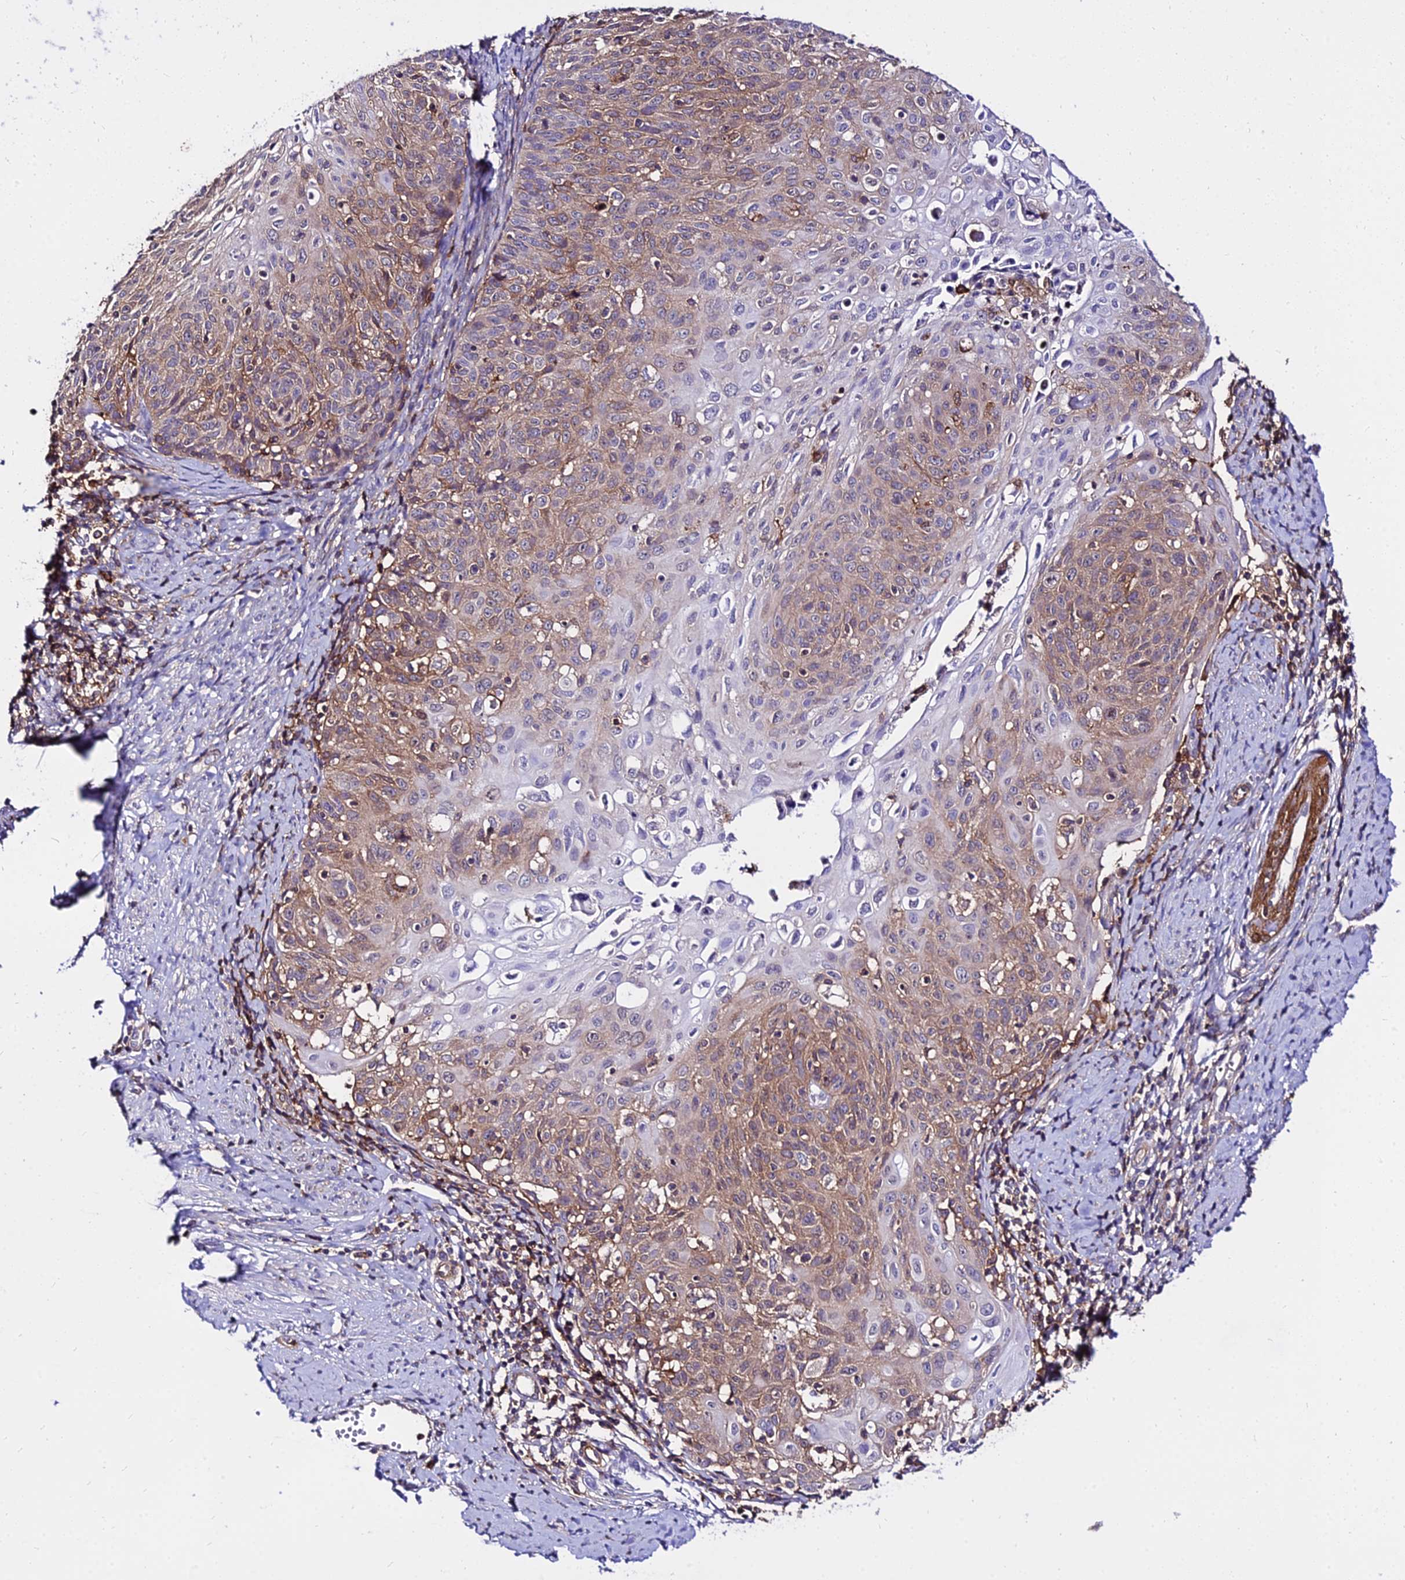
{"staining": {"intensity": "moderate", "quantity": "25%-75%", "location": "cytoplasmic/membranous"}, "tissue": "cervical cancer", "cell_type": "Tumor cells", "image_type": "cancer", "snomed": [{"axis": "morphology", "description": "Squamous cell carcinoma, NOS"}, {"axis": "topography", "description": "Cervix"}], "caption": "Brown immunohistochemical staining in human cervical cancer reveals moderate cytoplasmic/membranous positivity in about 25%-75% of tumor cells.", "gene": "CSRP1", "patient": {"sex": "female", "age": 70}}